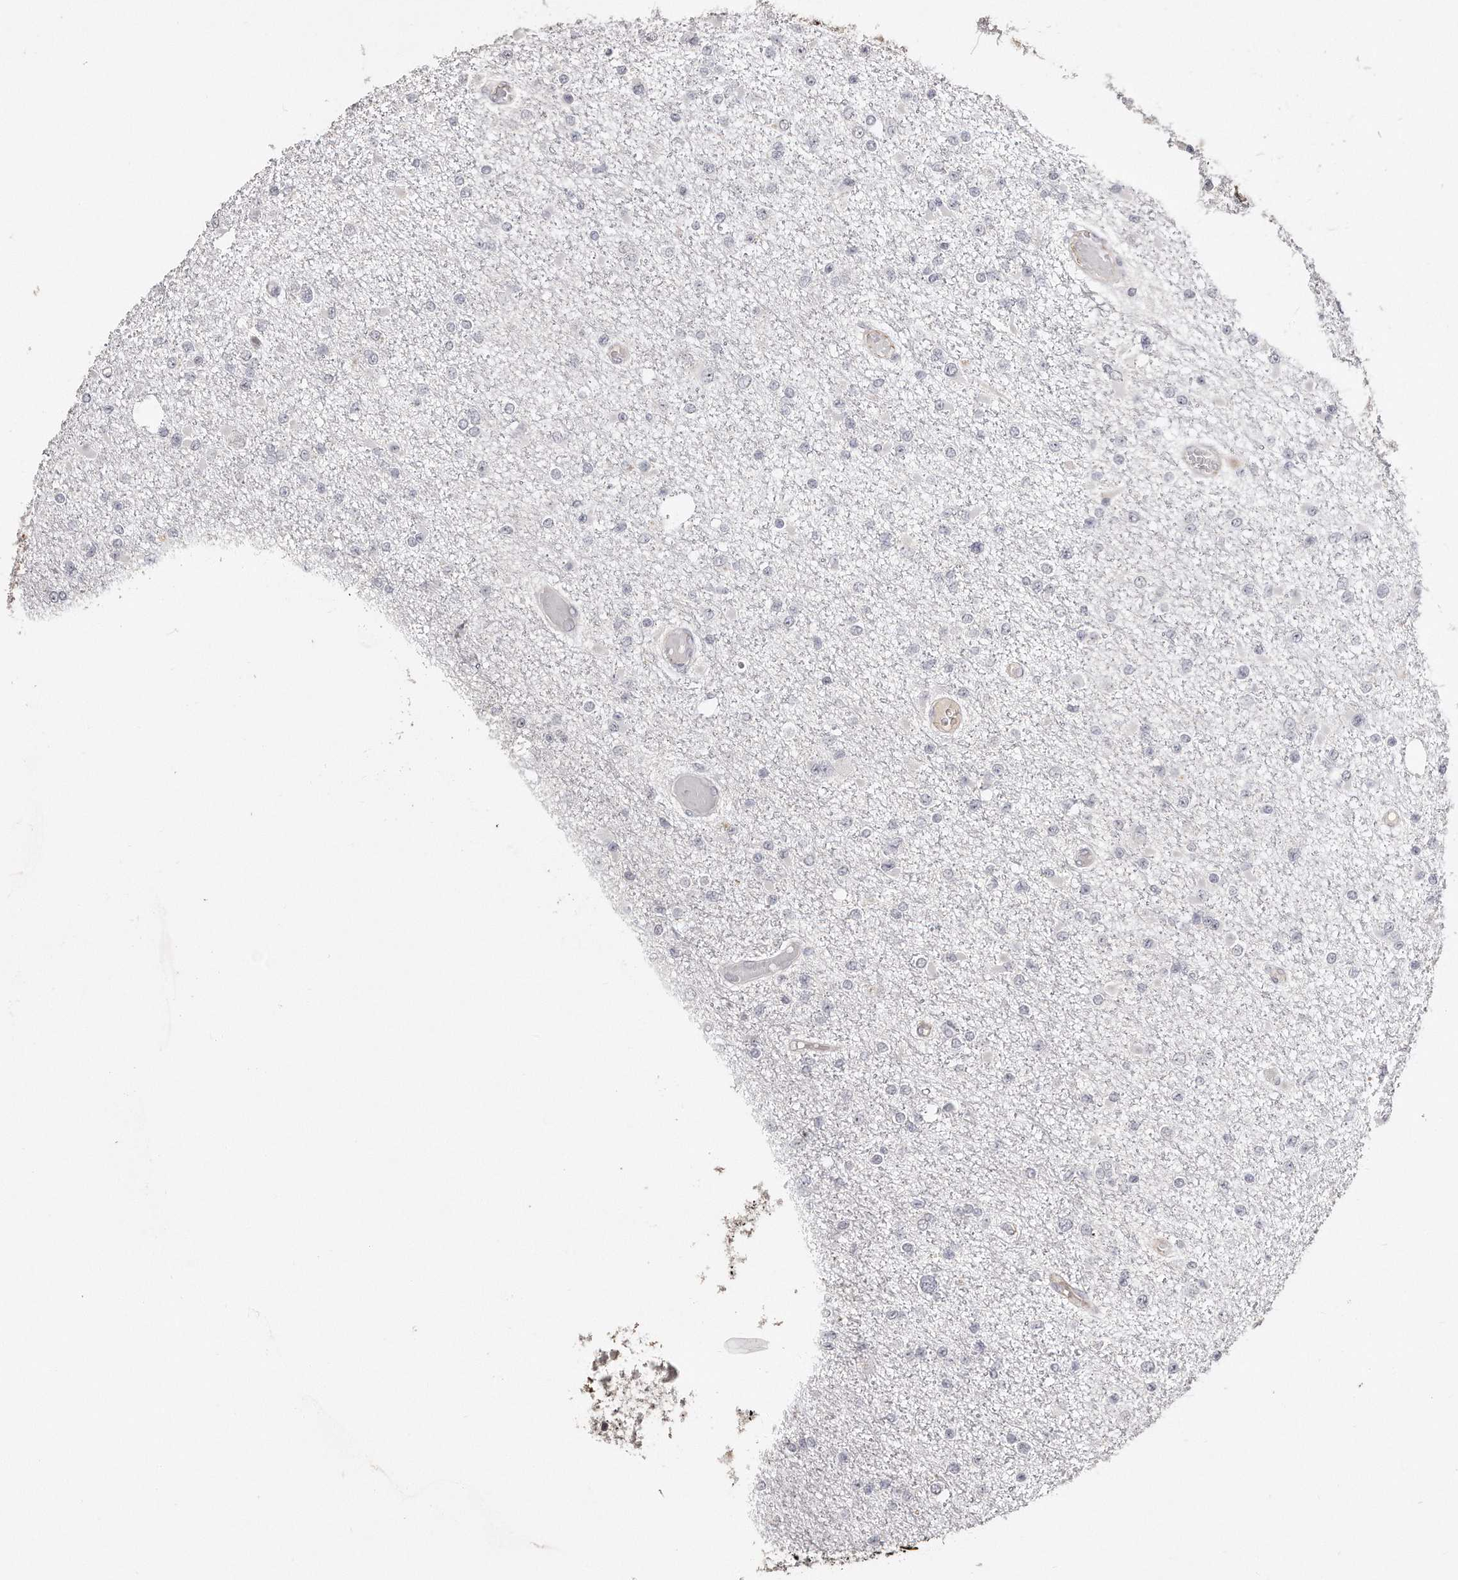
{"staining": {"intensity": "negative", "quantity": "none", "location": "none"}, "tissue": "glioma", "cell_type": "Tumor cells", "image_type": "cancer", "snomed": [{"axis": "morphology", "description": "Glioma, malignant, Low grade"}, {"axis": "topography", "description": "Brain"}], "caption": "Tumor cells show no significant positivity in glioma. (DAB immunohistochemistry (IHC), high magnification).", "gene": "ZYG11A", "patient": {"sex": "female", "age": 22}}